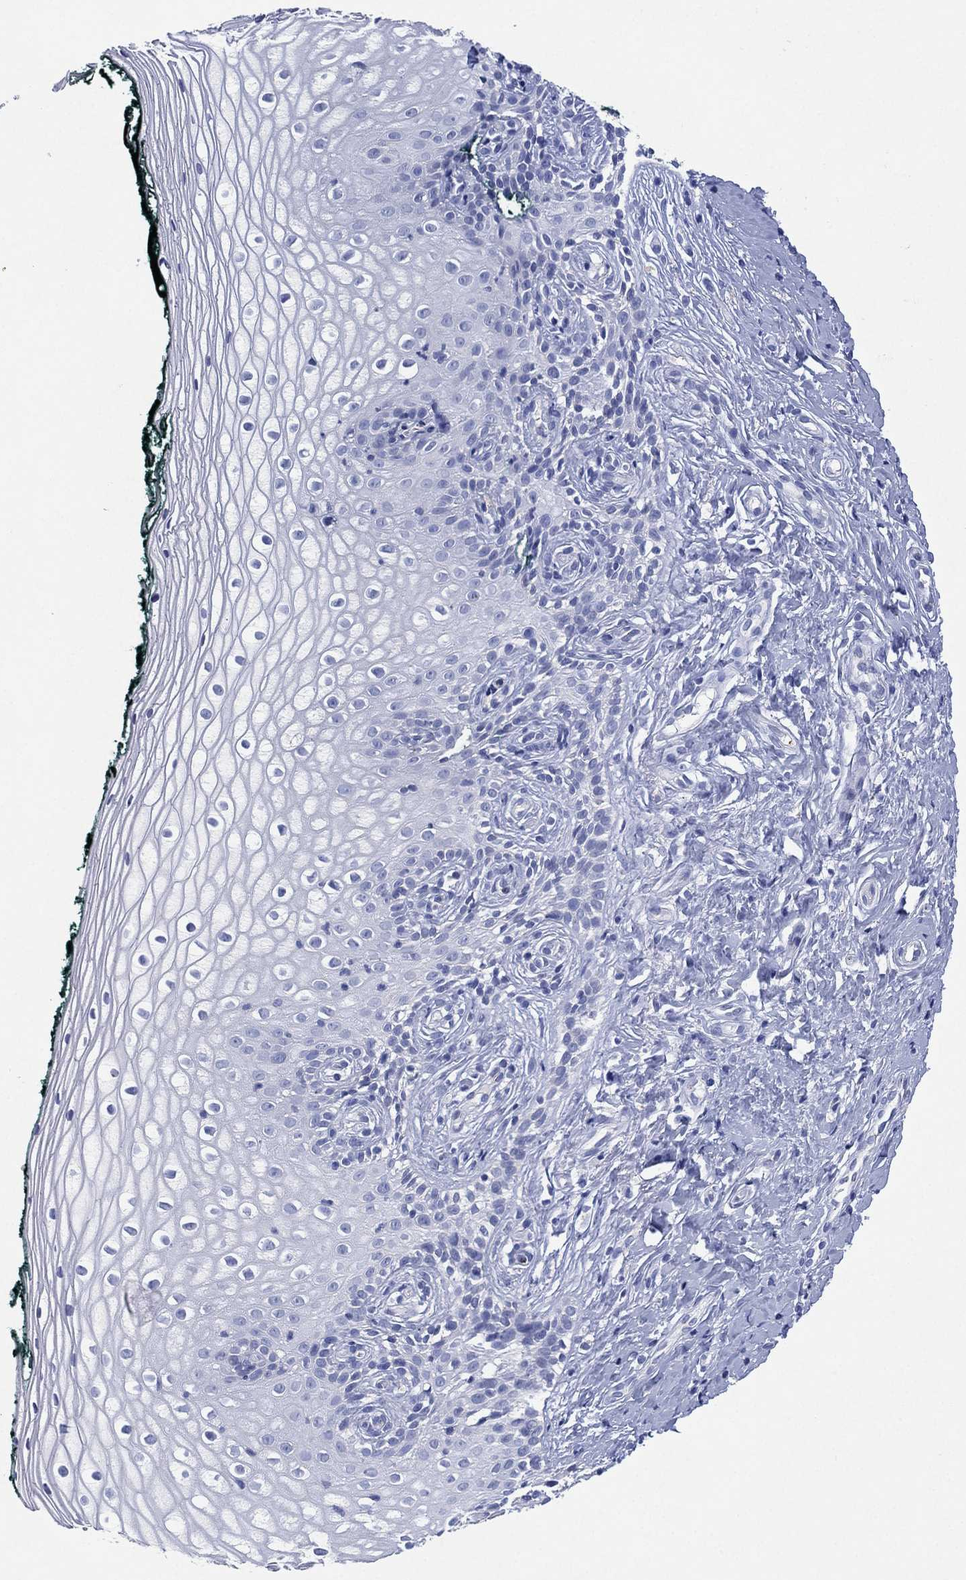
{"staining": {"intensity": "negative", "quantity": "none", "location": "none"}, "tissue": "vagina", "cell_type": "Squamous epithelial cells", "image_type": "normal", "snomed": [{"axis": "morphology", "description": "Normal tissue, NOS"}, {"axis": "topography", "description": "Vagina"}], "caption": "This is a histopathology image of immunohistochemistry staining of unremarkable vagina, which shows no positivity in squamous epithelial cells.", "gene": "CHRNA3", "patient": {"sex": "female", "age": 47}}